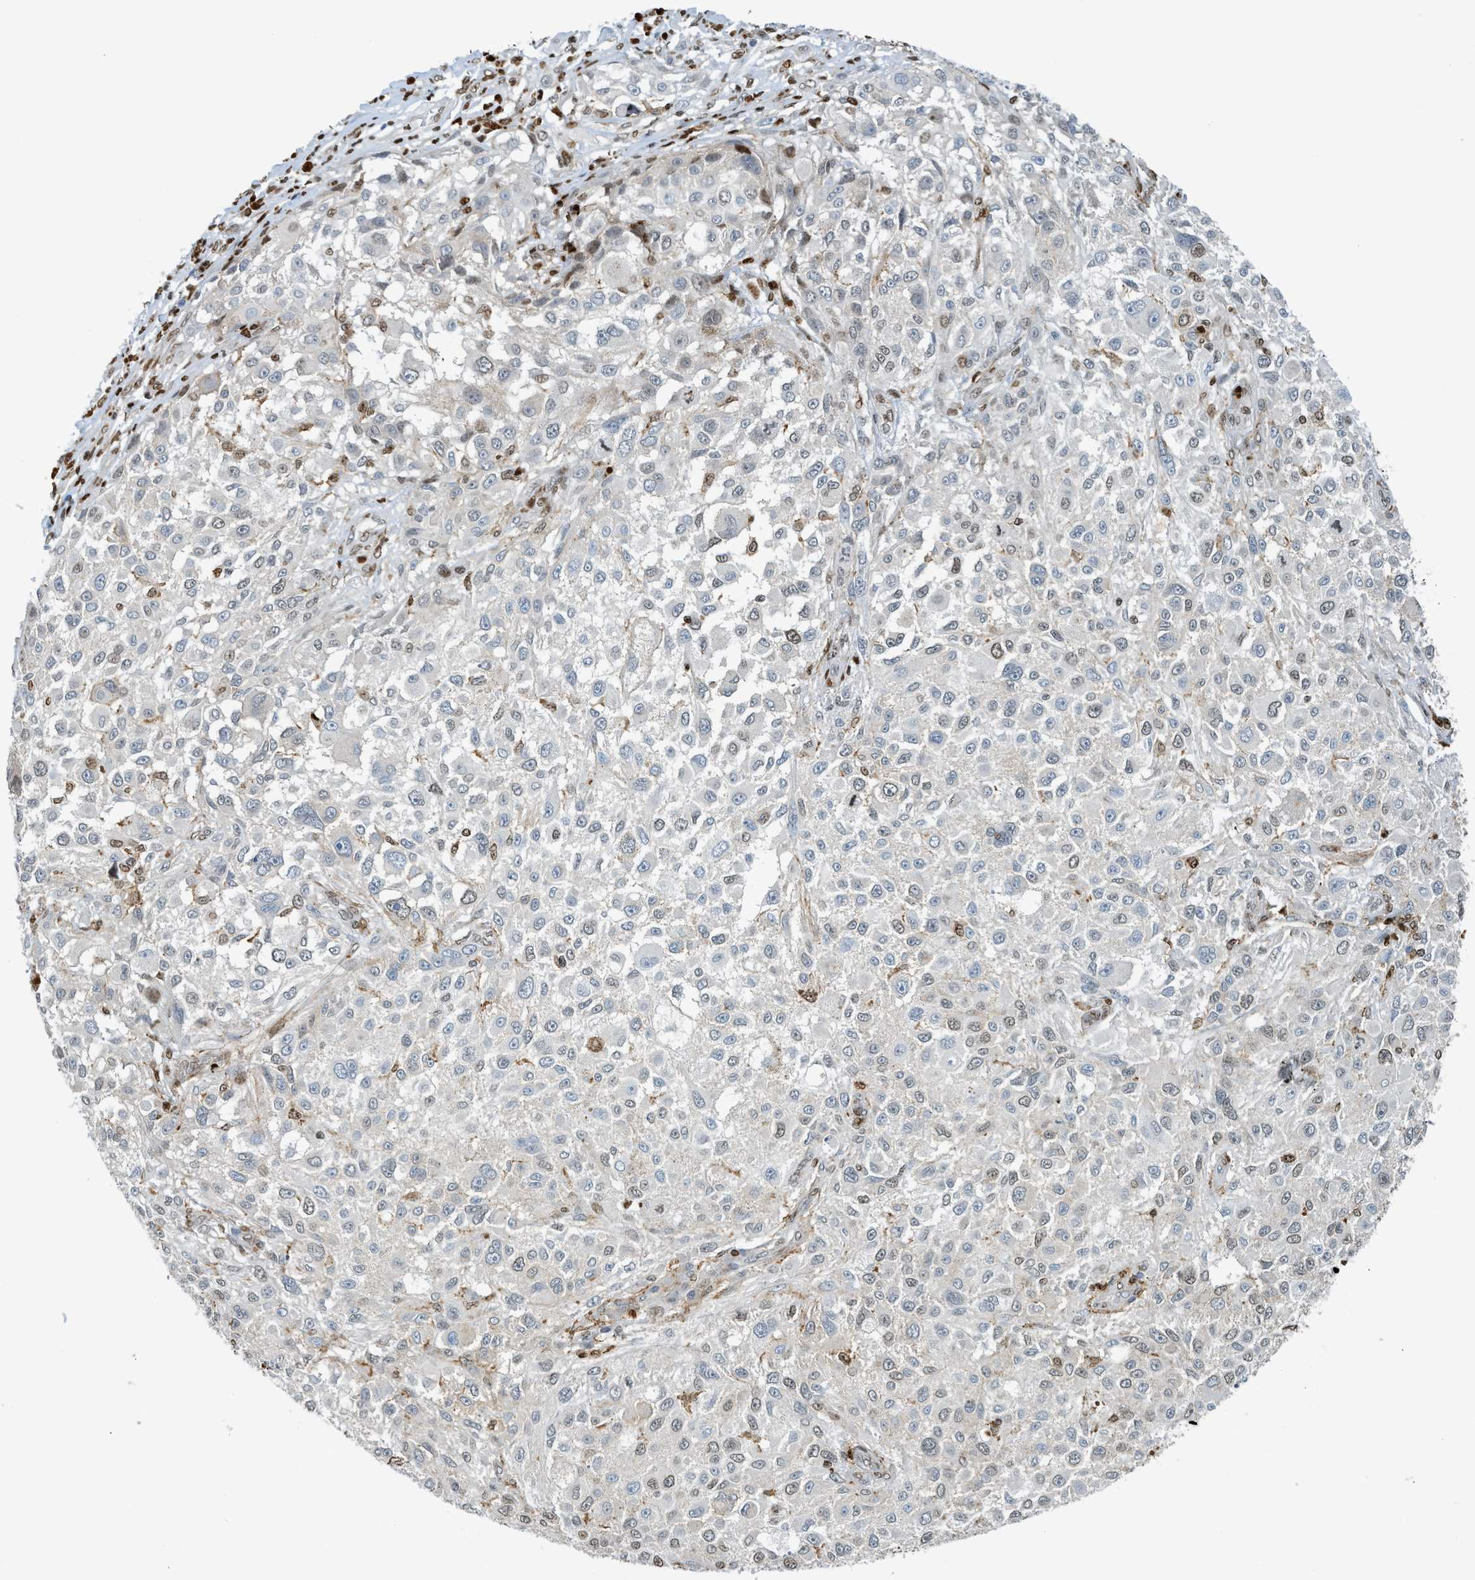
{"staining": {"intensity": "weak", "quantity": "<25%", "location": "cytoplasmic/membranous,nuclear"}, "tissue": "melanoma", "cell_type": "Tumor cells", "image_type": "cancer", "snomed": [{"axis": "morphology", "description": "Necrosis, NOS"}, {"axis": "morphology", "description": "Malignant melanoma, NOS"}, {"axis": "topography", "description": "Skin"}], "caption": "Tumor cells are negative for protein expression in human melanoma.", "gene": "SH3D19", "patient": {"sex": "female", "age": 87}}